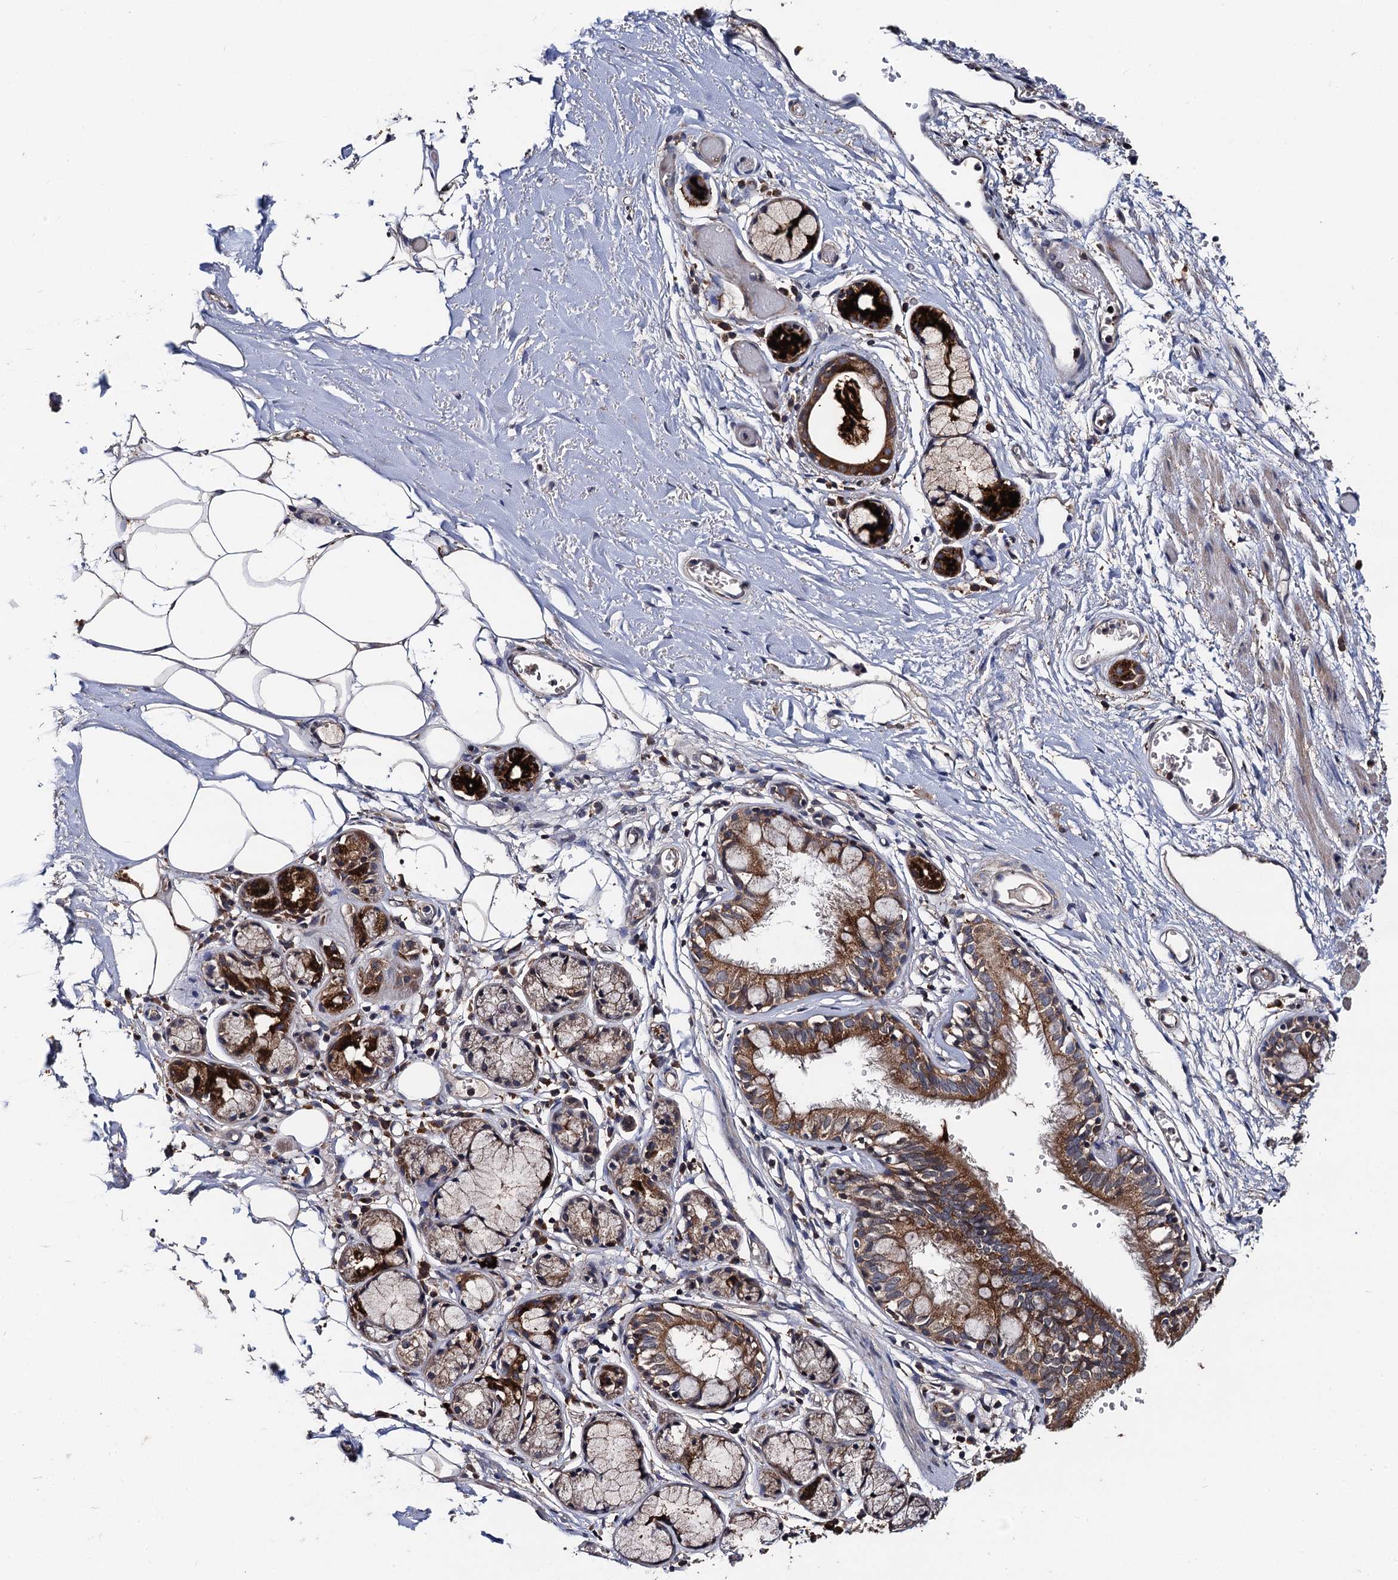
{"staining": {"intensity": "moderate", "quantity": ">75%", "location": "cytoplasmic/membranous"}, "tissue": "bronchus", "cell_type": "Respiratory epithelial cells", "image_type": "normal", "snomed": [{"axis": "morphology", "description": "Normal tissue, NOS"}, {"axis": "topography", "description": "Bronchus"}, {"axis": "topography", "description": "Lung"}], "caption": "About >75% of respiratory epithelial cells in benign bronchus demonstrate moderate cytoplasmic/membranous protein expression as visualized by brown immunohistochemical staining.", "gene": "PPTC7", "patient": {"sex": "male", "age": 56}}